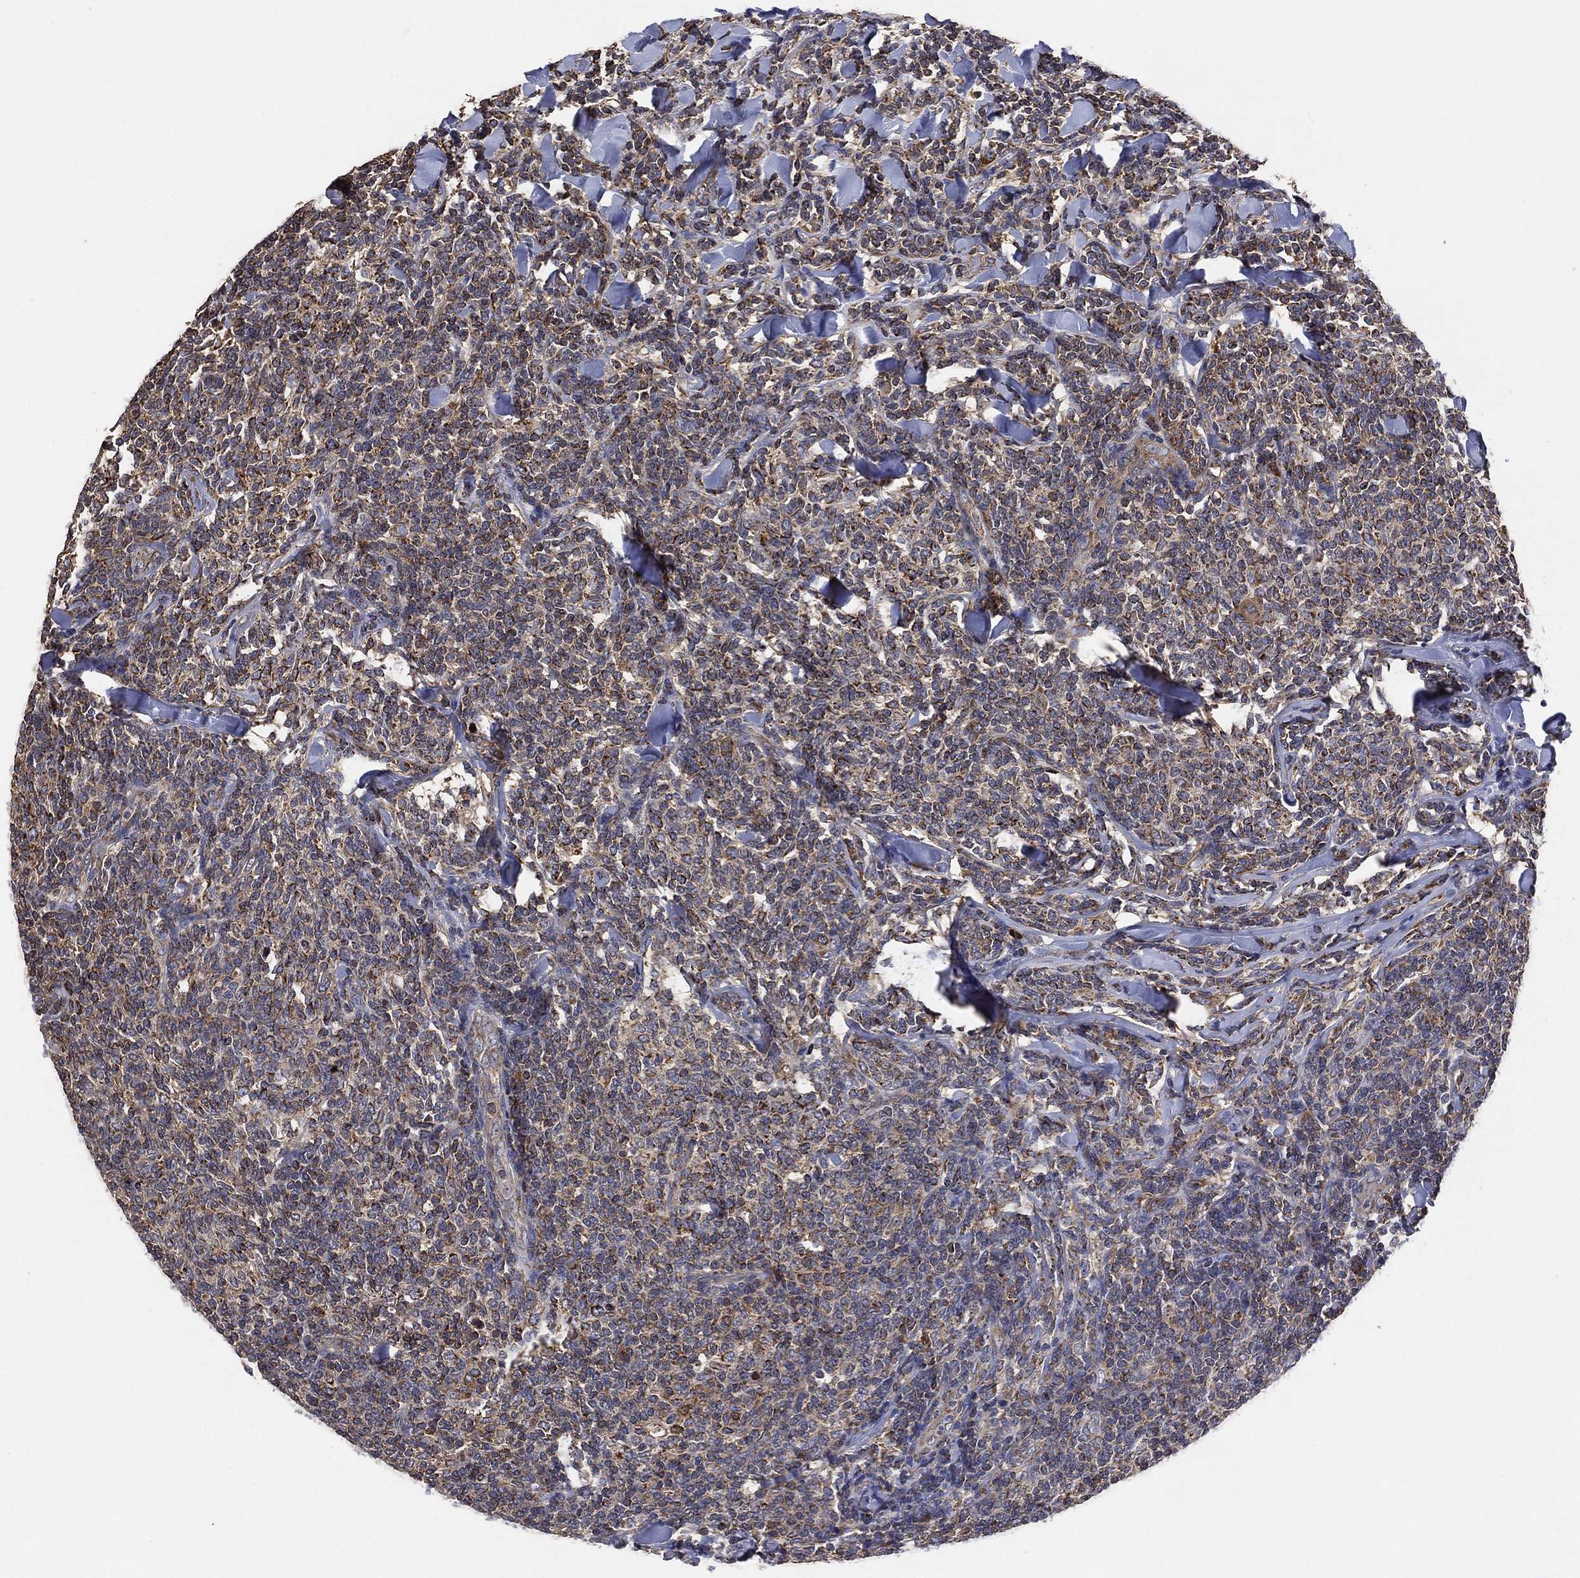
{"staining": {"intensity": "moderate", "quantity": "<25%", "location": "cytoplasmic/membranous"}, "tissue": "lymphoma", "cell_type": "Tumor cells", "image_type": "cancer", "snomed": [{"axis": "morphology", "description": "Malignant lymphoma, non-Hodgkin's type, Low grade"}, {"axis": "topography", "description": "Lymph node"}], "caption": "There is low levels of moderate cytoplasmic/membranous expression in tumor cells of lymphoma, as demonstrated by immunohistochemical staining (brown color).", "gene": "LIMD1", "patient": {"sex": "female", "age": 56}}